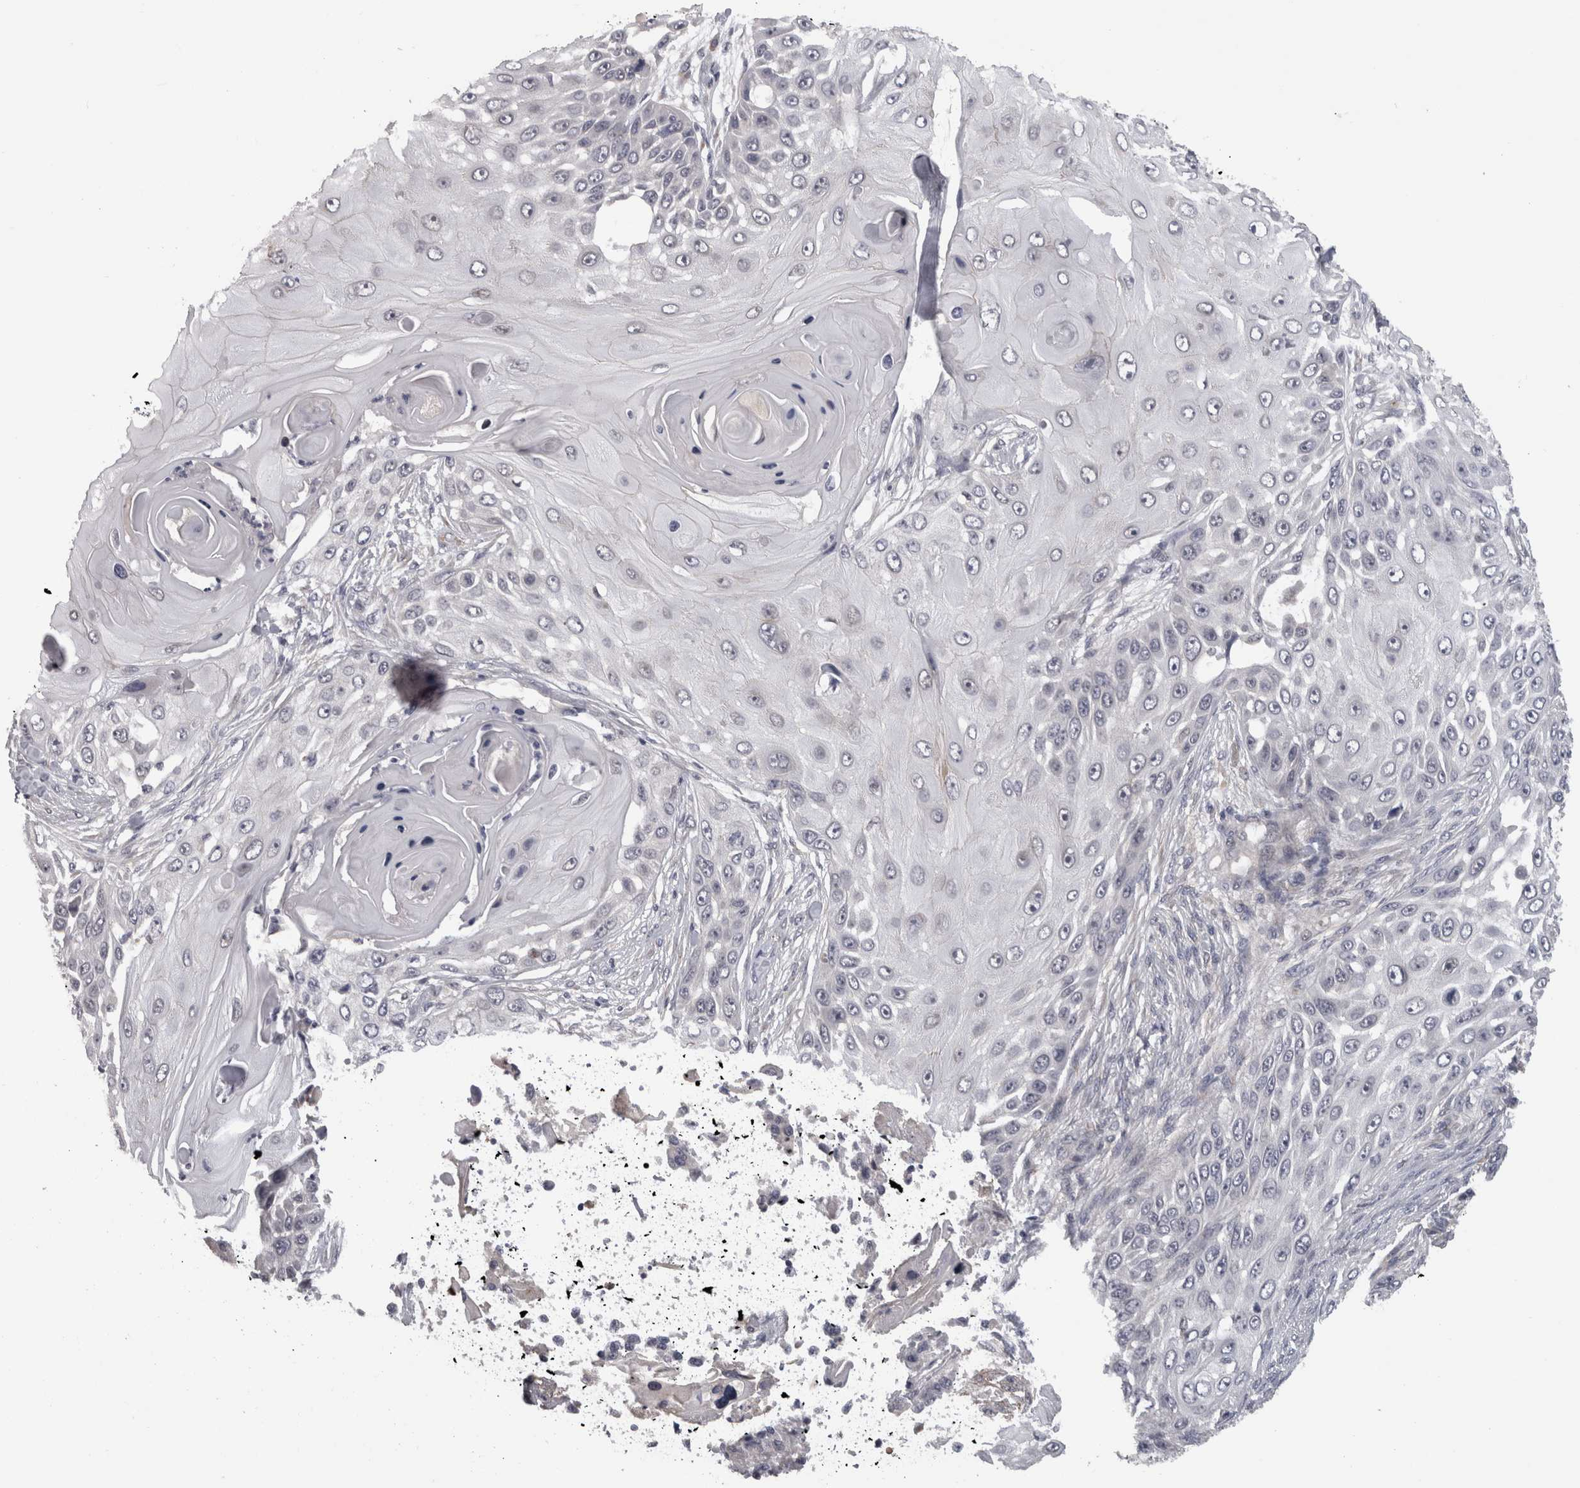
{"staining": {"intensity": "negative", "quantity": "none", "location": "none"}, "tissue": "skin cancer", "cell_type": "Tumor cells", "image_type": "cancer", "snomed": [{"axis": "morphology", "description": "Squamous cell carcinoma, NOS"}, {"axis": "topography", "description": "Skin"}], "caption": "High magnification brightfield microscopy of skin cancer stained with DAB (3,3'-diaminobenzidine) (brown) and counterstained with hematoxylin (blue): tumor cells show no significant expression.", "gene": "RMDN1", "patient": {"sex": "female", "age": 44}}